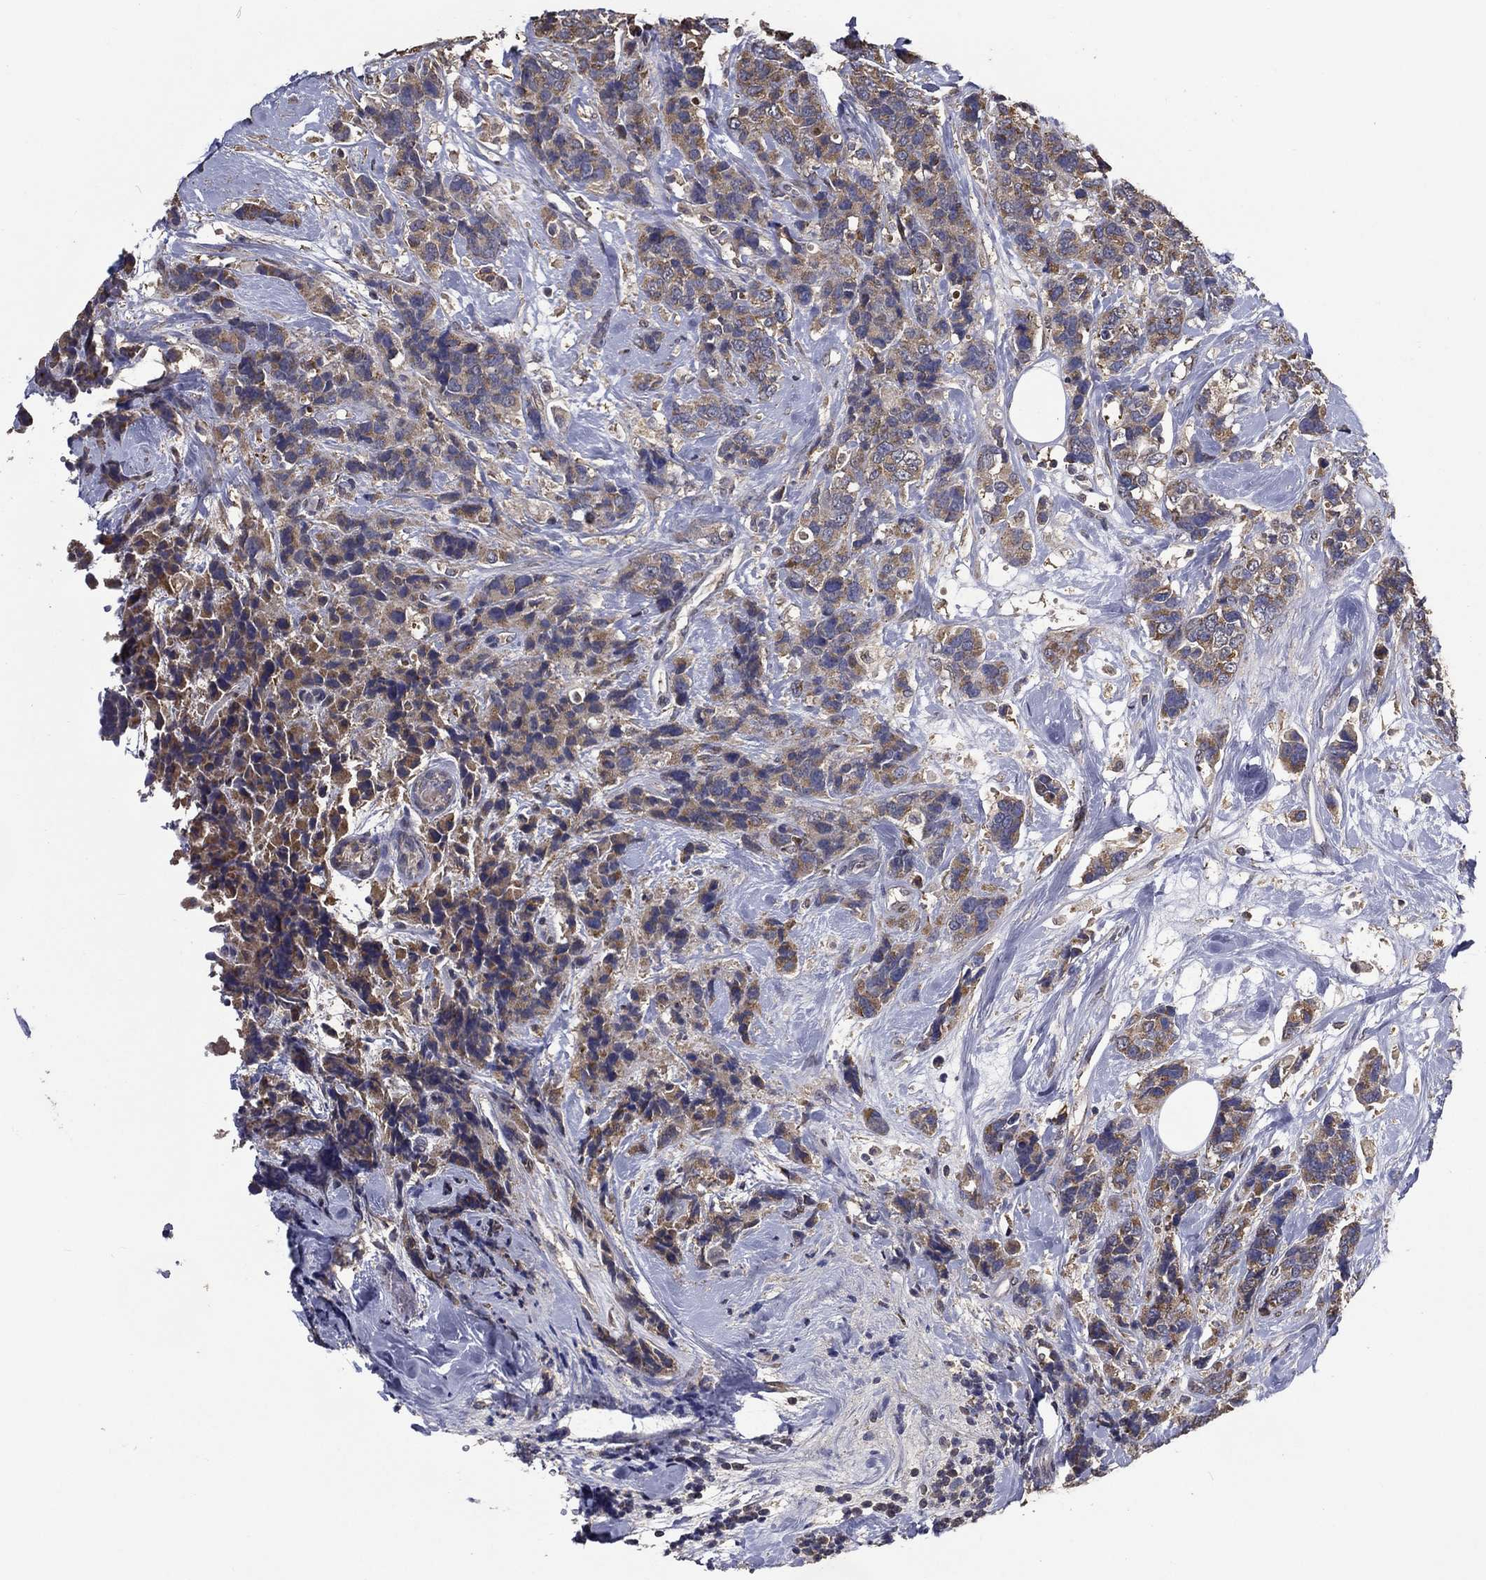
{"staining": {"intensity": "weak", "quantity": ">75%", "location": "cytoplasmic/membranous"}, "tissue": "breast cancer", "cell_type": "Tumor cells", "image_type": "cancer", "snomed": [{"axis": "morphology", "description": "Lobular carcinoma"}, {"axis": "topography", "description": "Breast"}], "caption": "Immunohistochemical staining of breast cancer (lobular carcinoma) shows weak cytoplasmic/membranous protein staining in about >75% of tumor cells. (Brightfield microscopy of DAB IHC at high magnification).", "gene": "GPR183", "patient": {"sex": "female", "age": 59}}